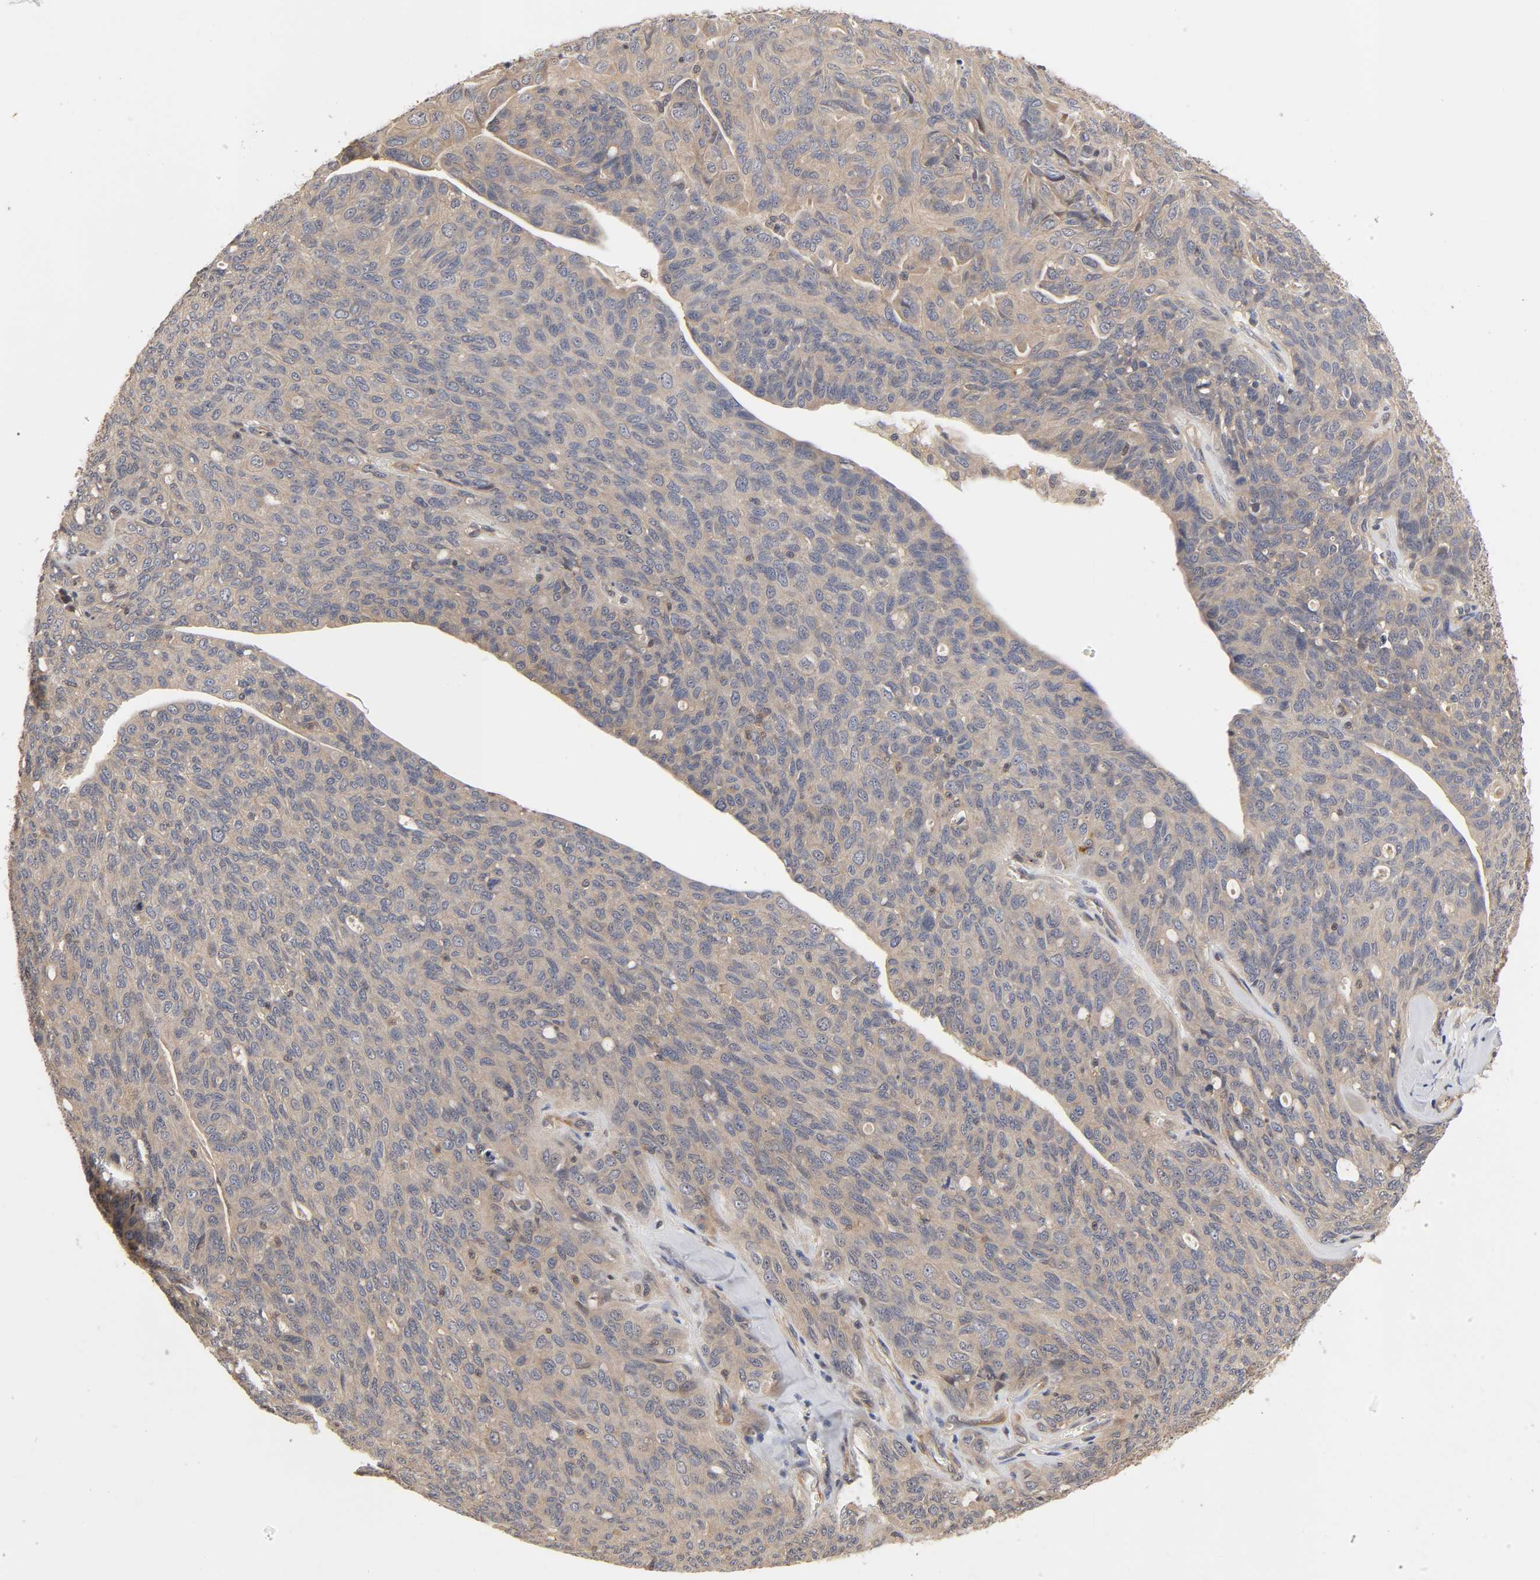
{"staining": {"intensity": "weak", "quantity": ">75%", "location": "cytoplasmic/membranous"}, "tissue": "ovarian cancer", "cell_type": "Tumor cells", "image_type": "cancer", "snomed": [{"axis": "morphology", "description": "Carcinoma, endometroid"}, {"axis": "topography", "description": "Ovary"}], "caption": "Tumor cells display low levels of weak cytoplasmic/membranous staining in about >75% of cells in human ovarian endometroid carcinoma. The protein is shown in brown color, while the nuclei are stained blue.", "gene": "PDE5A", "patient": {"sex": "female", "age": 60}}